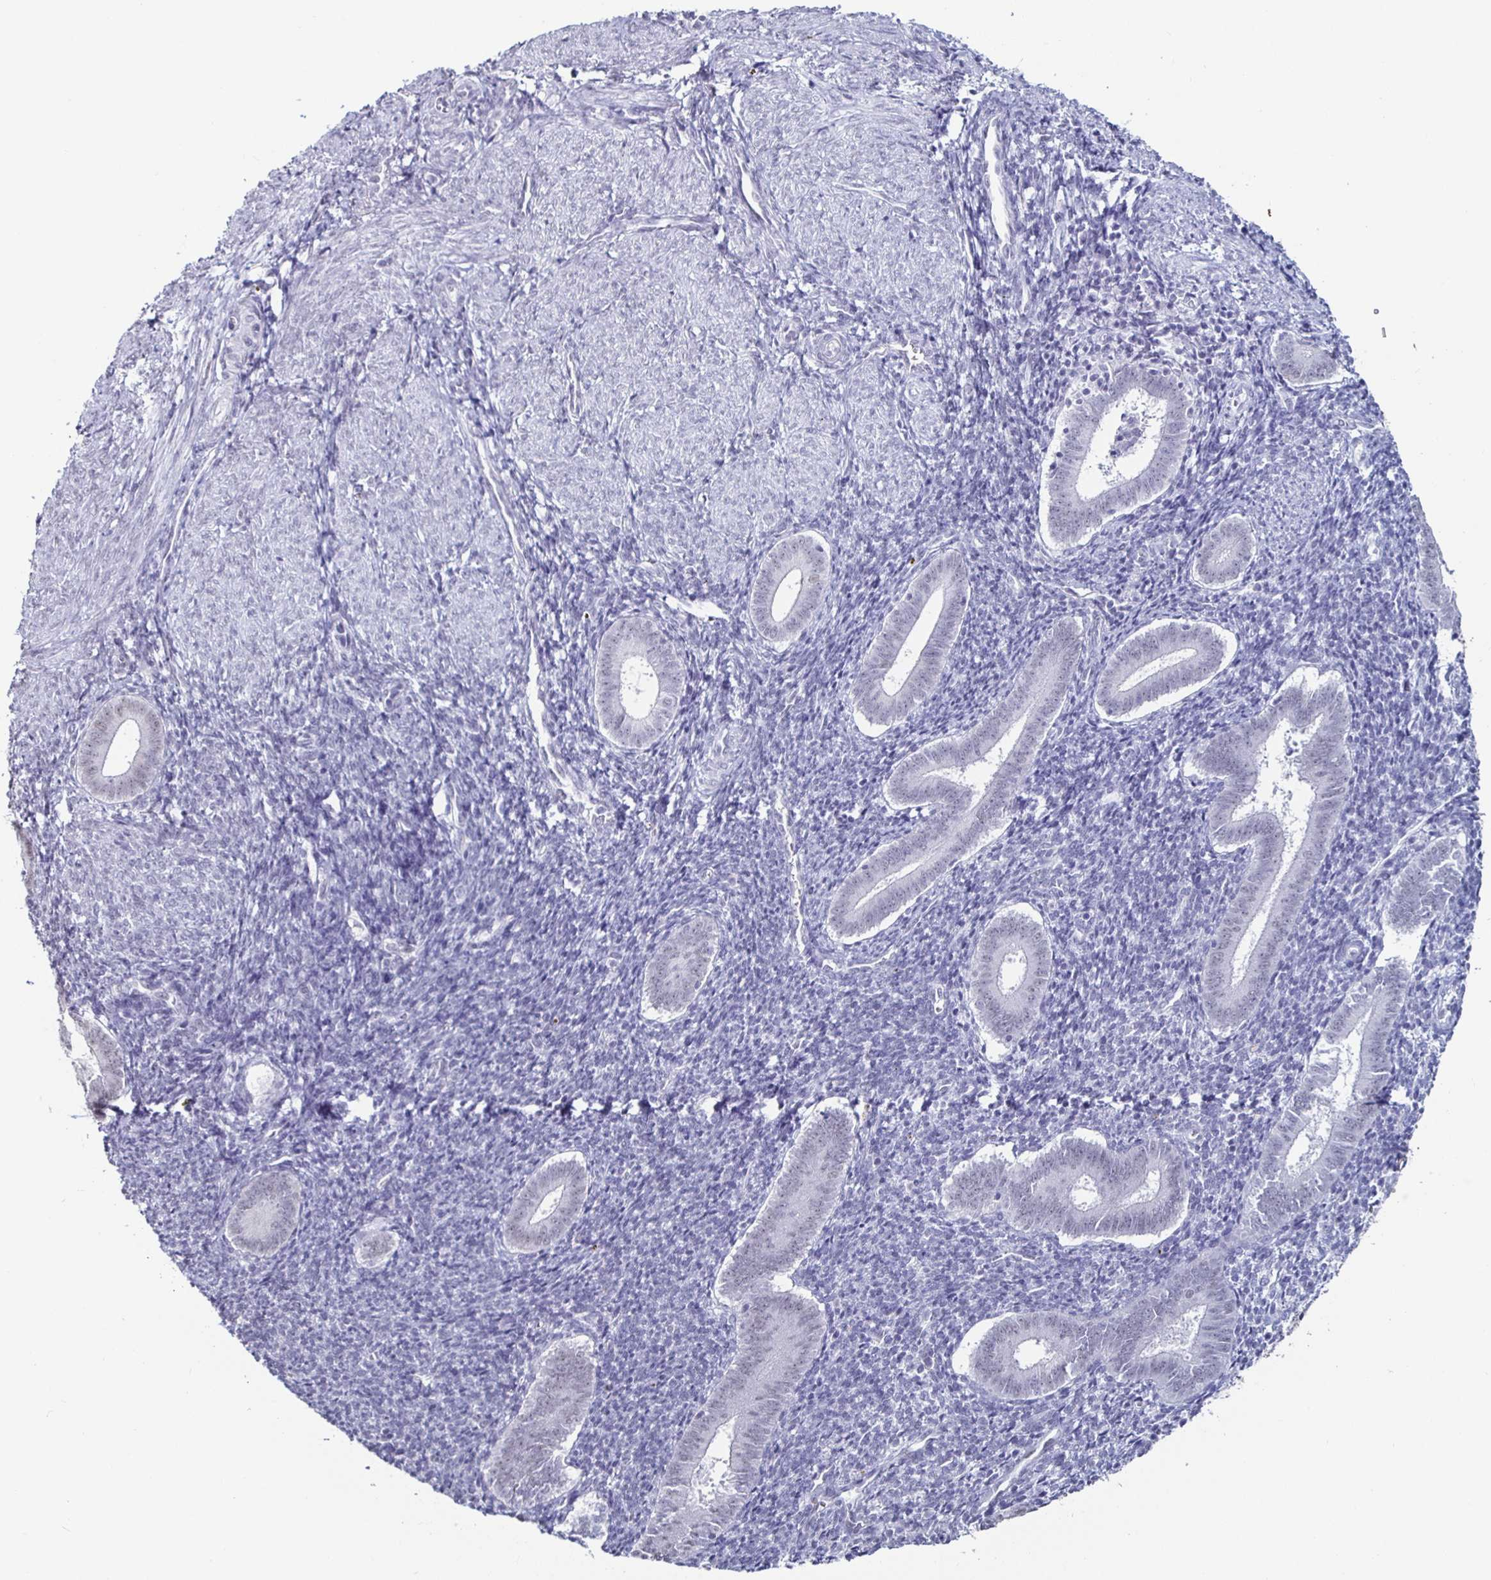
{"staining": {"intensity": "strong", "quantity": "<25%", "location": "nuclear"}, "tissue": "endometrium", "cell_type": "Cells in endometrial stroma", "image_type": "normal", "snomed": [{"axis": "morphology", "description": "Normal tissue, NOS"}, {"axis": "topography", "description": "Endometrium"}], "caption": "A high-resolution micrograph shows immunohistochemistry (IHC) staining of benign endometrium, which exhibits strong nuclear staining in about <25% of cells in endometrial stroma.", "gene": "DDX39B", "patient": {"sex": "female", "age": 25}}